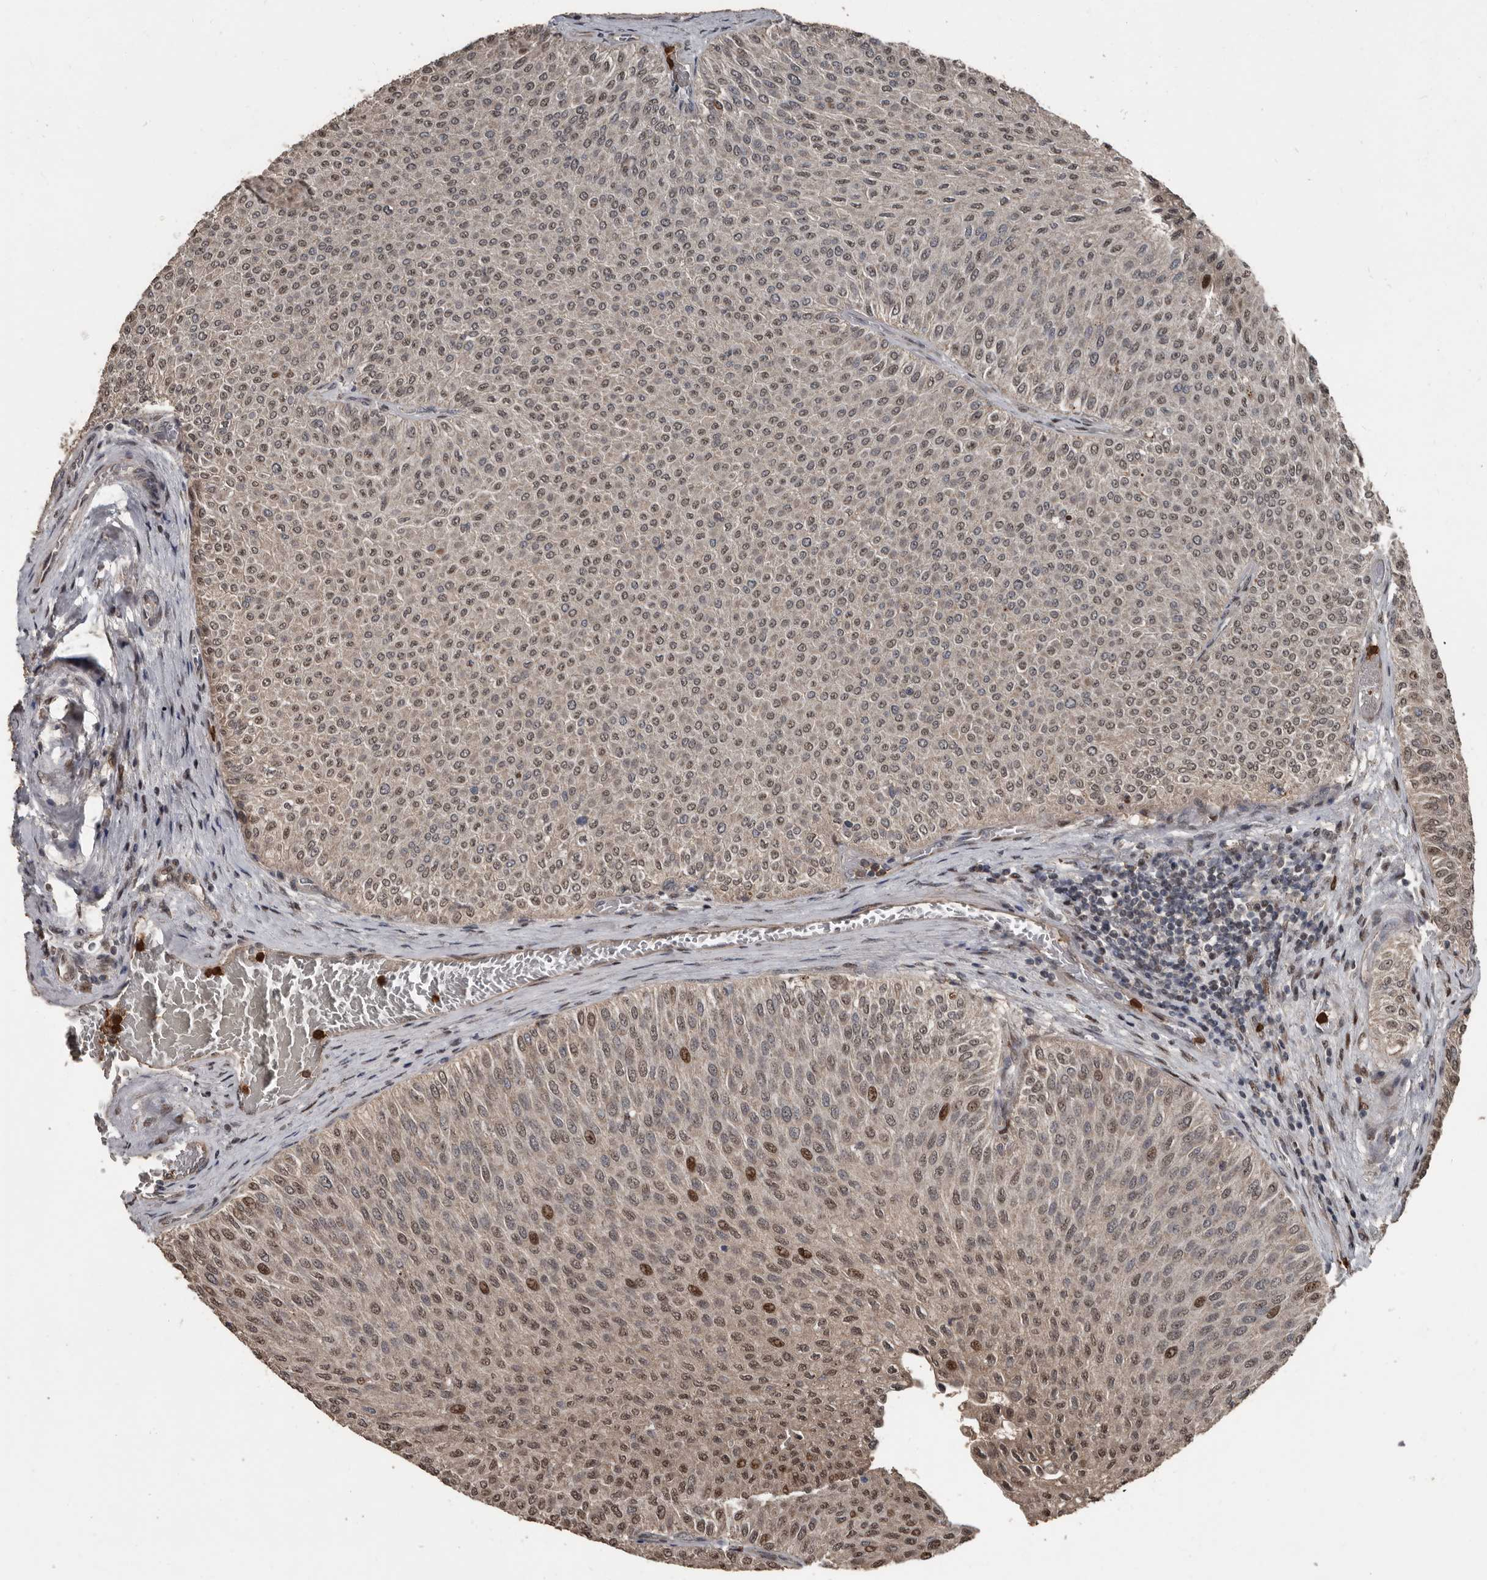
{"staining": {"intensity": "moderate", "quantity": "<25%", "location": "cytoplasmic/membranous,nuclear"}, "tissue": "urothelial cancer", "cell_type": "Tumor cells", "image_type": "cancer", "snomed": [{"axis": "morphology", "description": "Urothelial carcinoma, Low grade"}, {"axis": "topography", "description": "Urinary bladder"}], "caption": "This is a photomicrograph of immunohistochemistry staining of urothelial cancer, which shows moderate positivity in the cytoplasmic/membranous and nuclear of tumor cells.", "gene": "FSBP", "patient": {"sex": "male", "age": 78}}